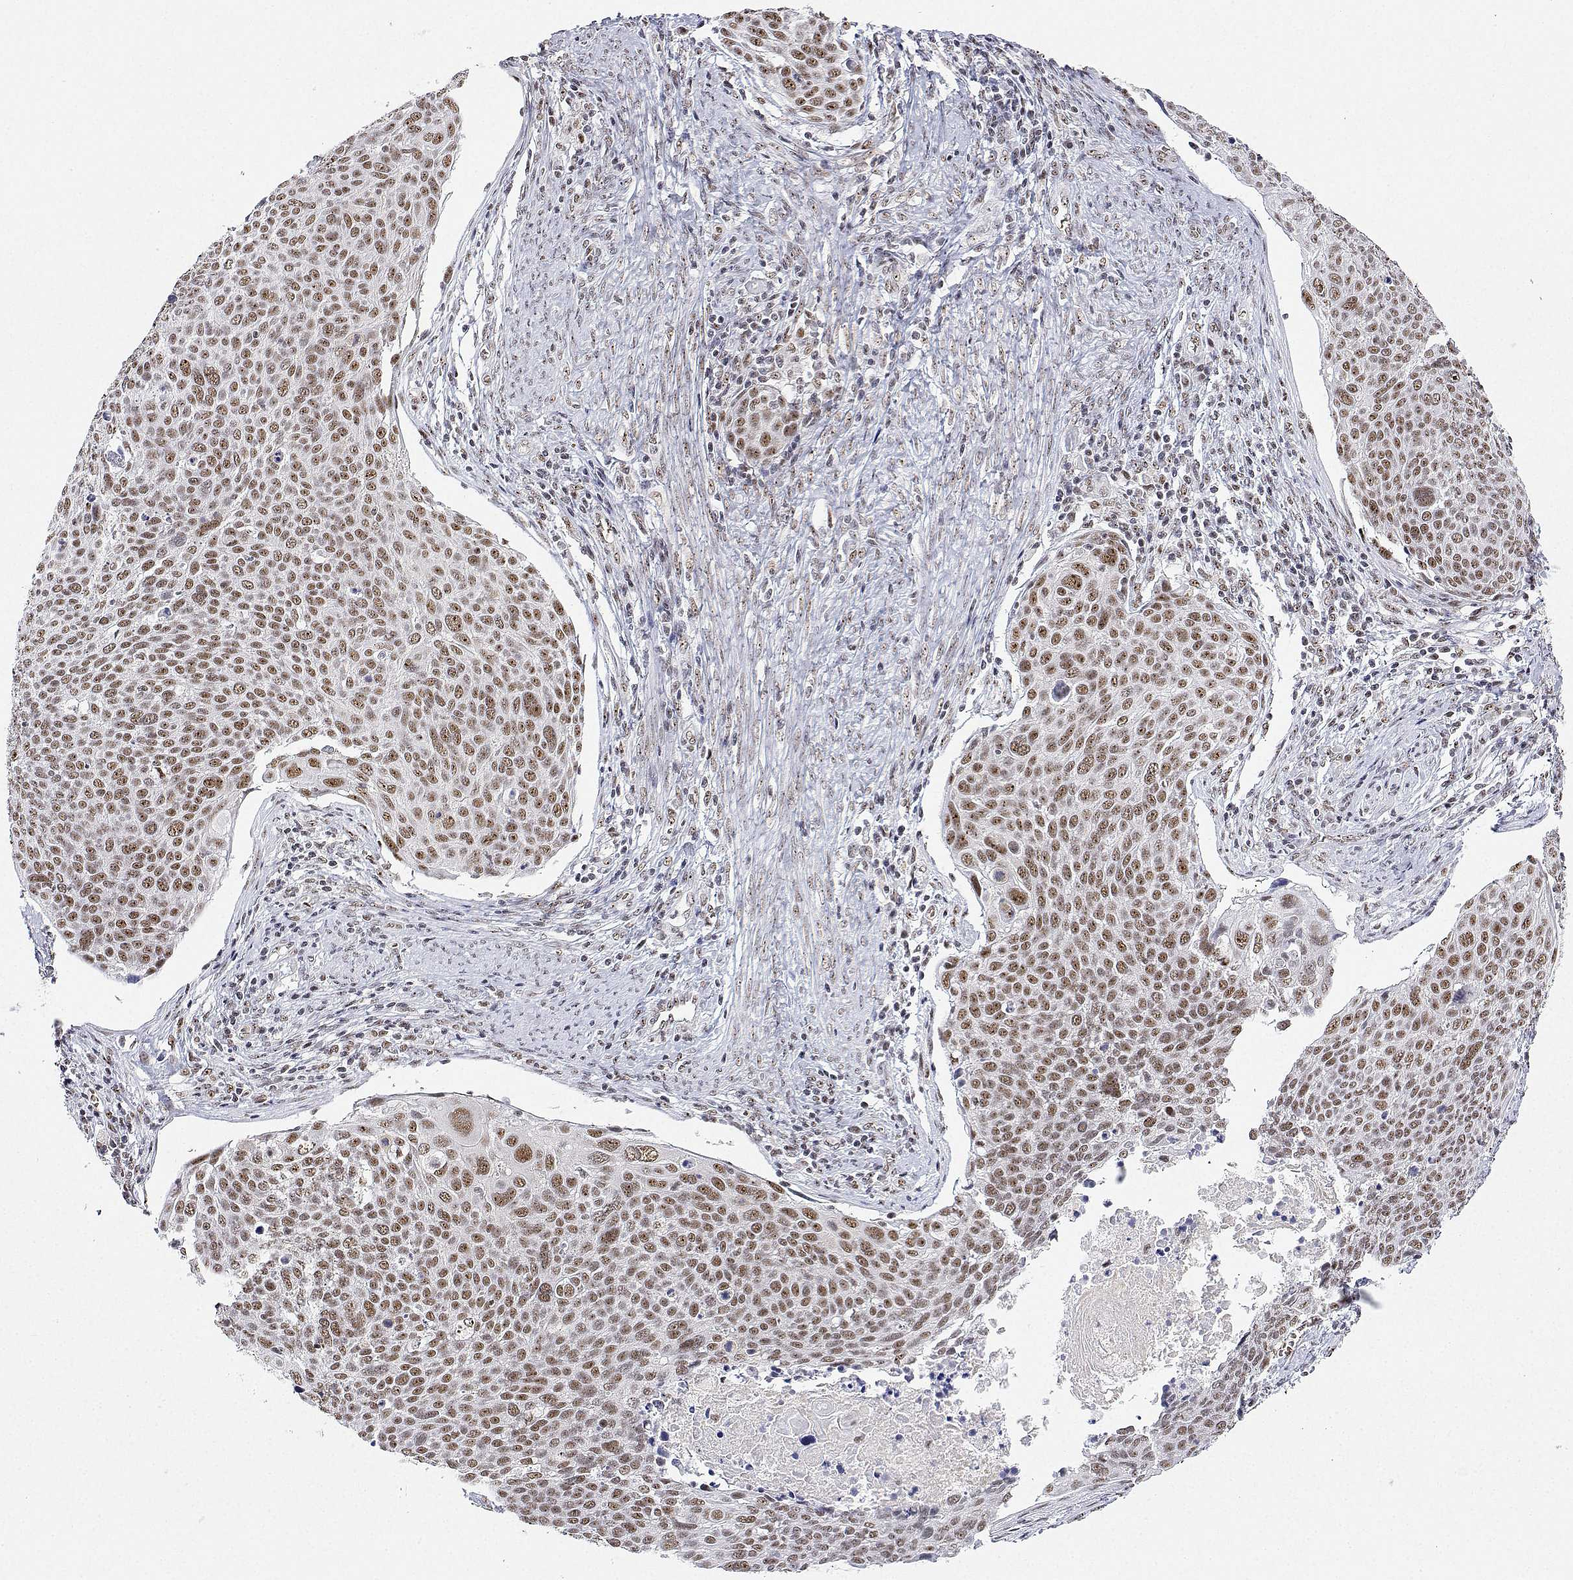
{"staining": {"intensity": "moderate", "quantity": ">75%", "location": "nuclear"}, "tissue": "cervical cancer", "cell_type": "Tumor cells", "image_type": "cancer", "snomed": [{"axis": "morphology", "description": "Squamous cell carcinoma, NOS"}, {"axis": "topography", "description": "Cervix"}], "caption": "Brown immunohistochemical staining in human cervical squamous cell carcinoma demonstrates moderate nuclear expression in about >75% of tumor cells.", "gene": "ADAR", "patient": {"sex": "female", "age": 39}}